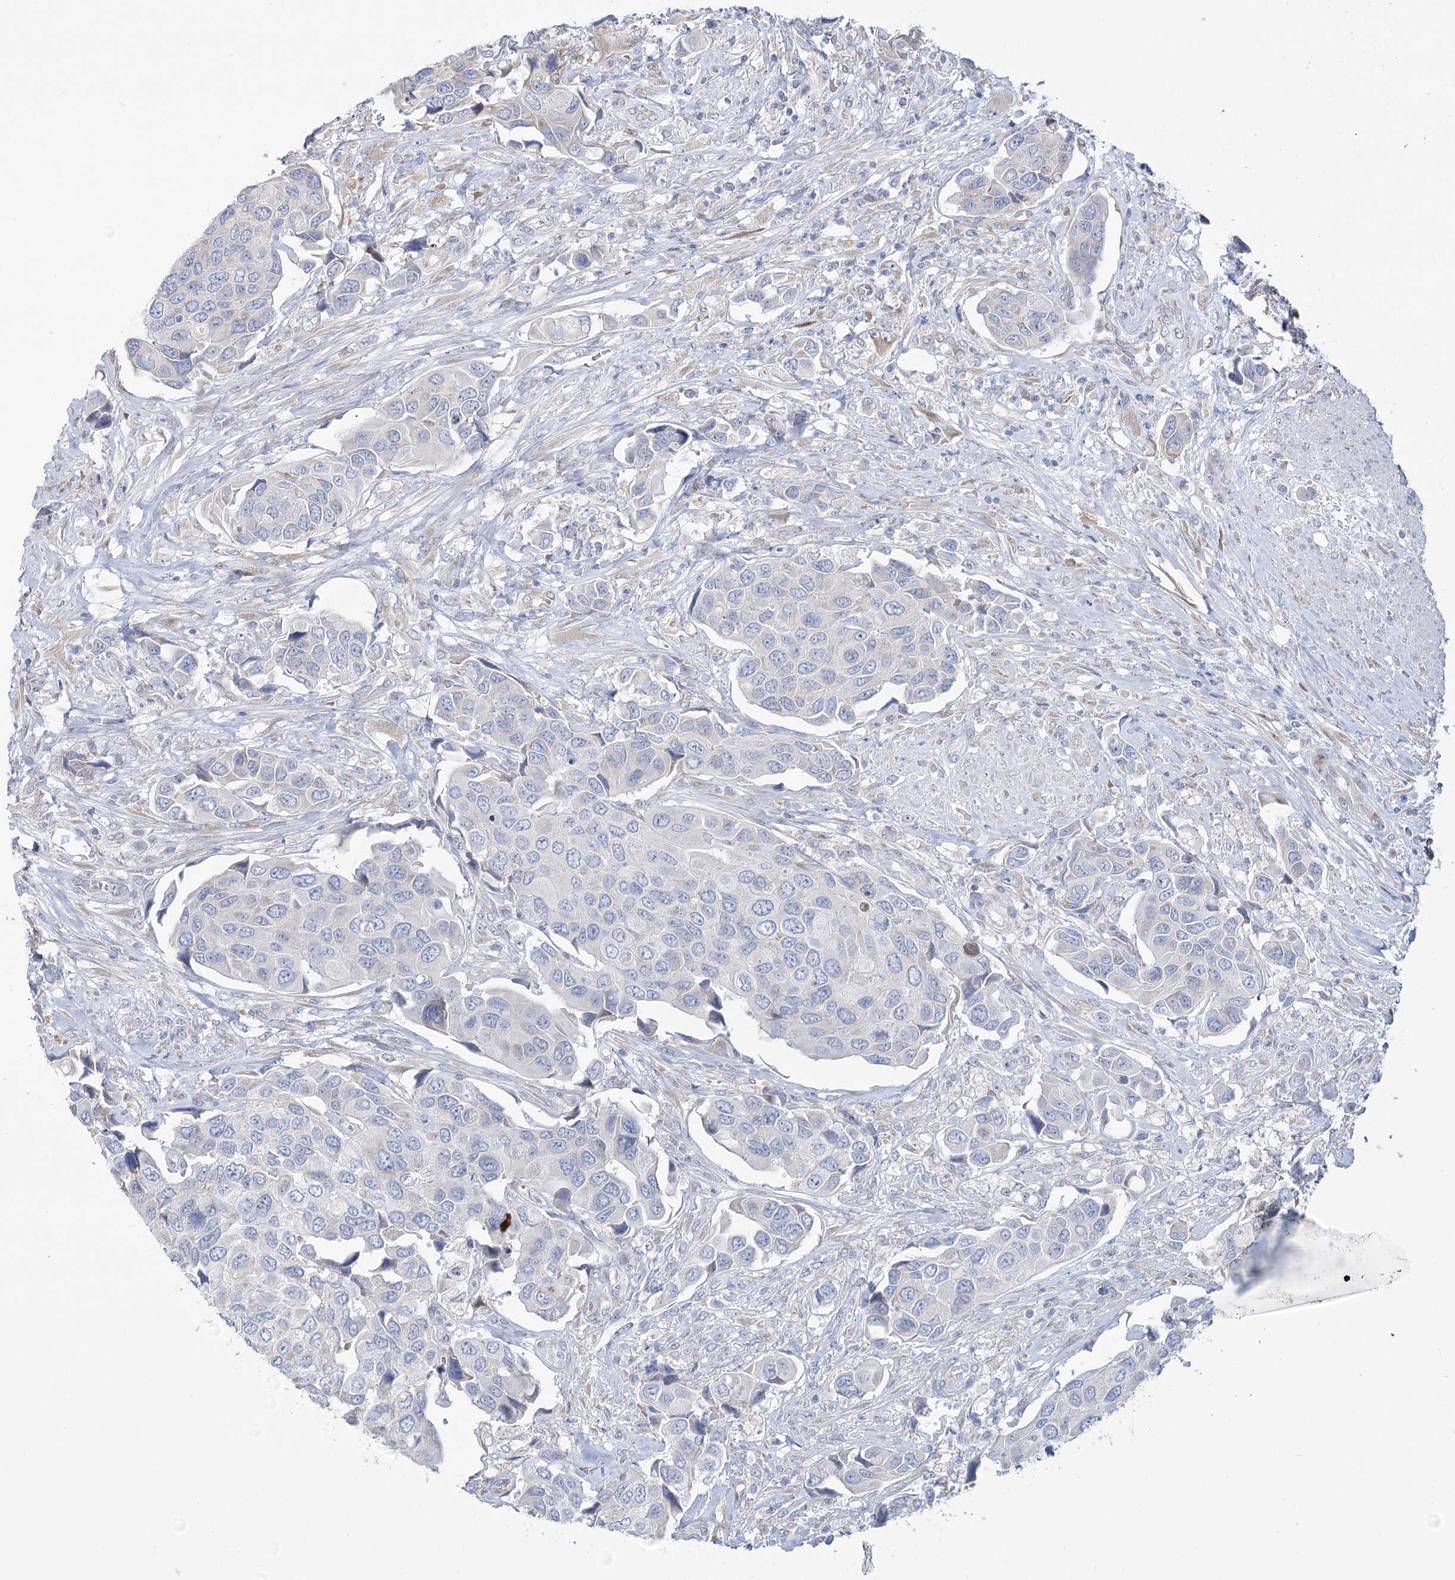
{"staining": {"intensity": "negative", "quantity": "none", "location": "none"}, "tissue": "urothelial cancer", "cell_type": "Tumor cells", "image_type": "cancer", "snomed": [{"axis": "morphology", "description": "Urothelial carcinoma, High grade"}, {"axis": "topography", "description": "Urinary bladder"}], "caption": "High magnification brightfield microscopy of urothelial carcinoma (high-grade) stained with DAB (brown) and counterstained with hematoxylin (blue): tumor cells show no significant positivity.", "gene": "STT3B", "patient": {"sex": "male", "age": 74}}